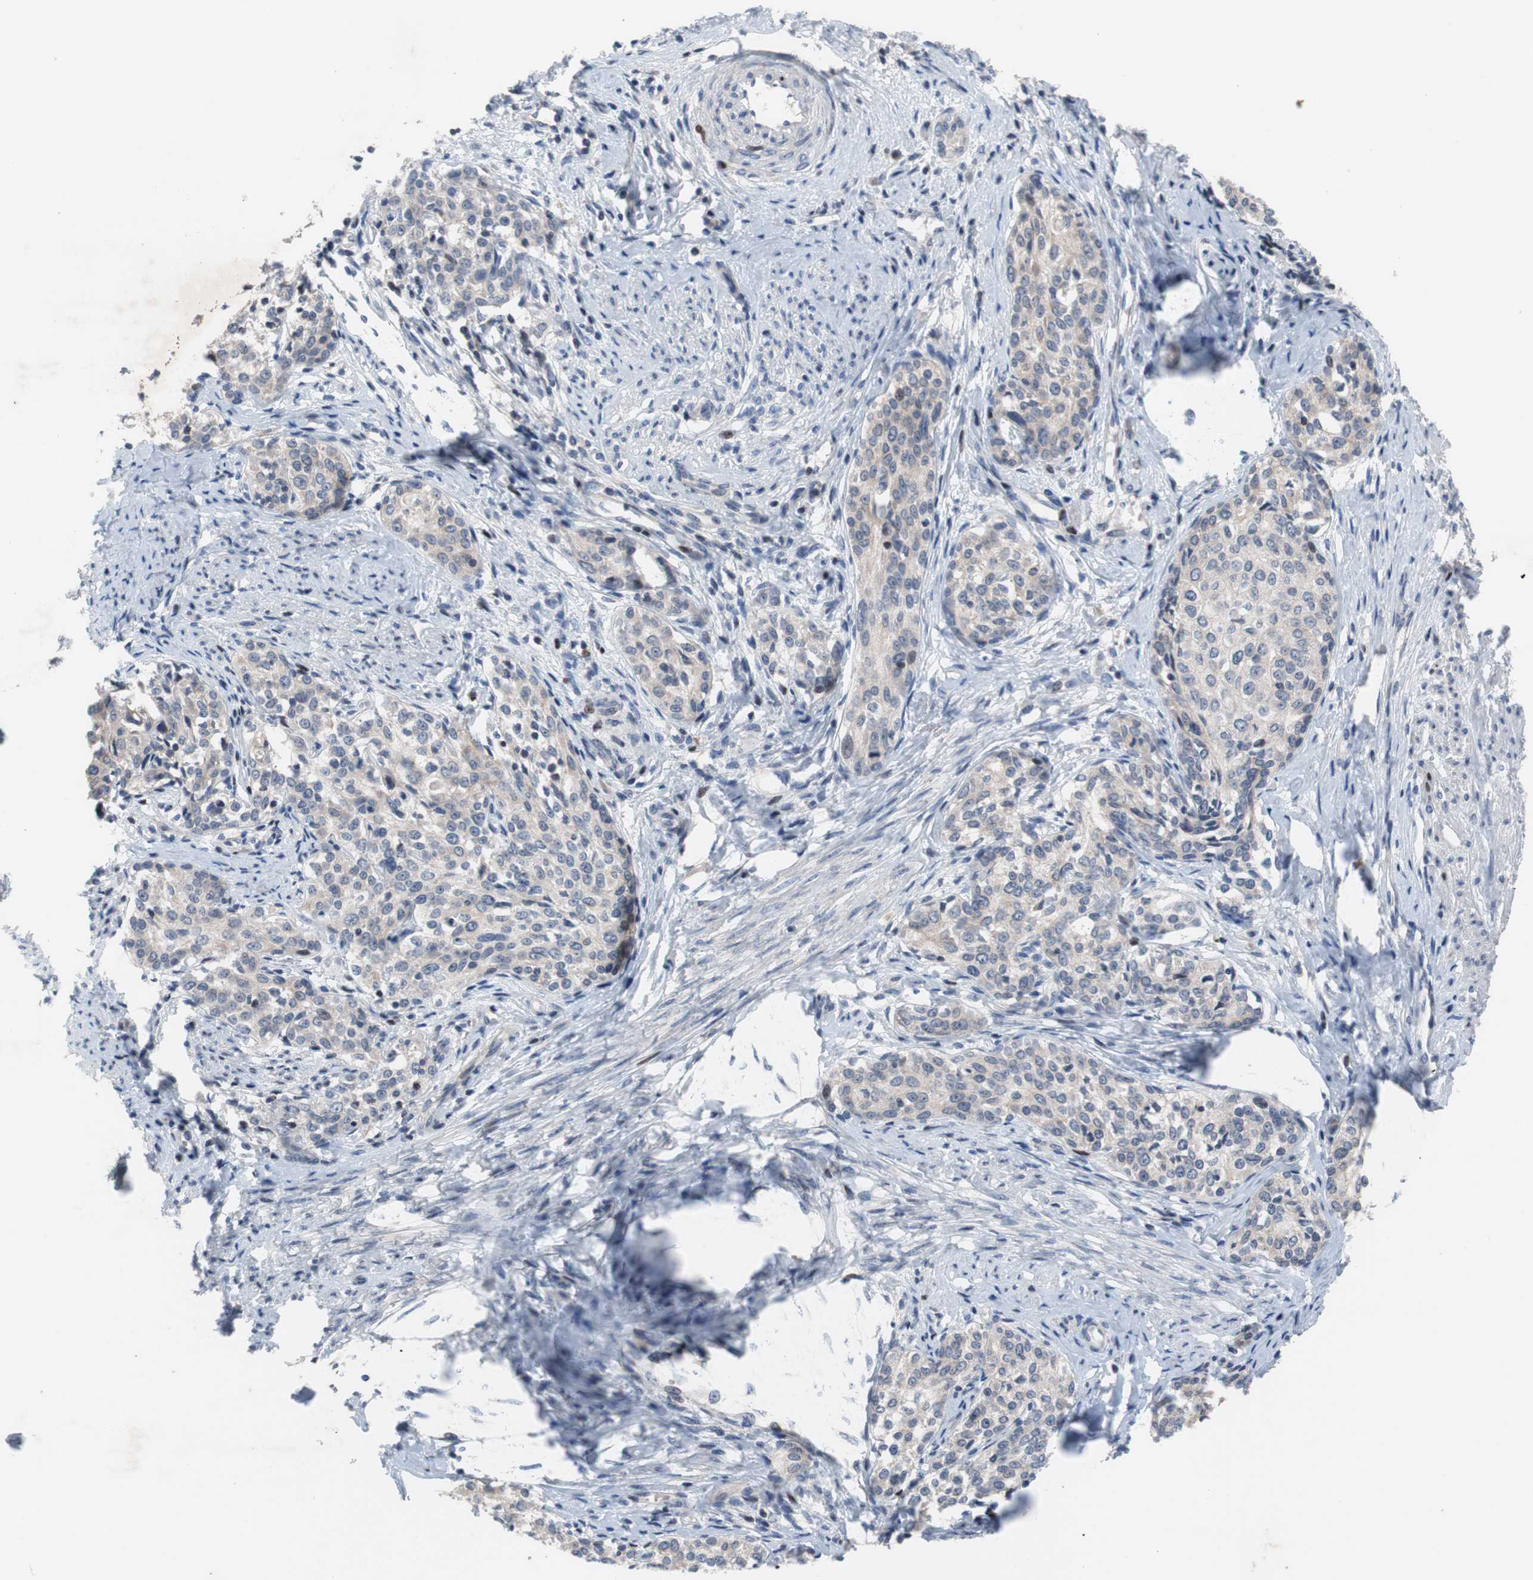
{"staining": {"intensity": "weak", "quantity": "<25%", "location": "cytoplasmic/membranous"}, "tissue": "cervical cancer", "cell_type": "Tumor cells", "image_type": "cancer", "snomed": [{"axis": "morphology", "description": "Squamous cell carcinoma, NOS"}, {"axis": "morphology", "description": "Adenocarcinoma, NOS"}, {"axis": "topography", "description": "Cervix"}], "caption": "Cervical cancer (adenocarcinoma) stained for a protein using IHC demonstrates no expression tumor cells.", "gene": "MUTYH", "patient": {"sex": "female", "age": 52}}